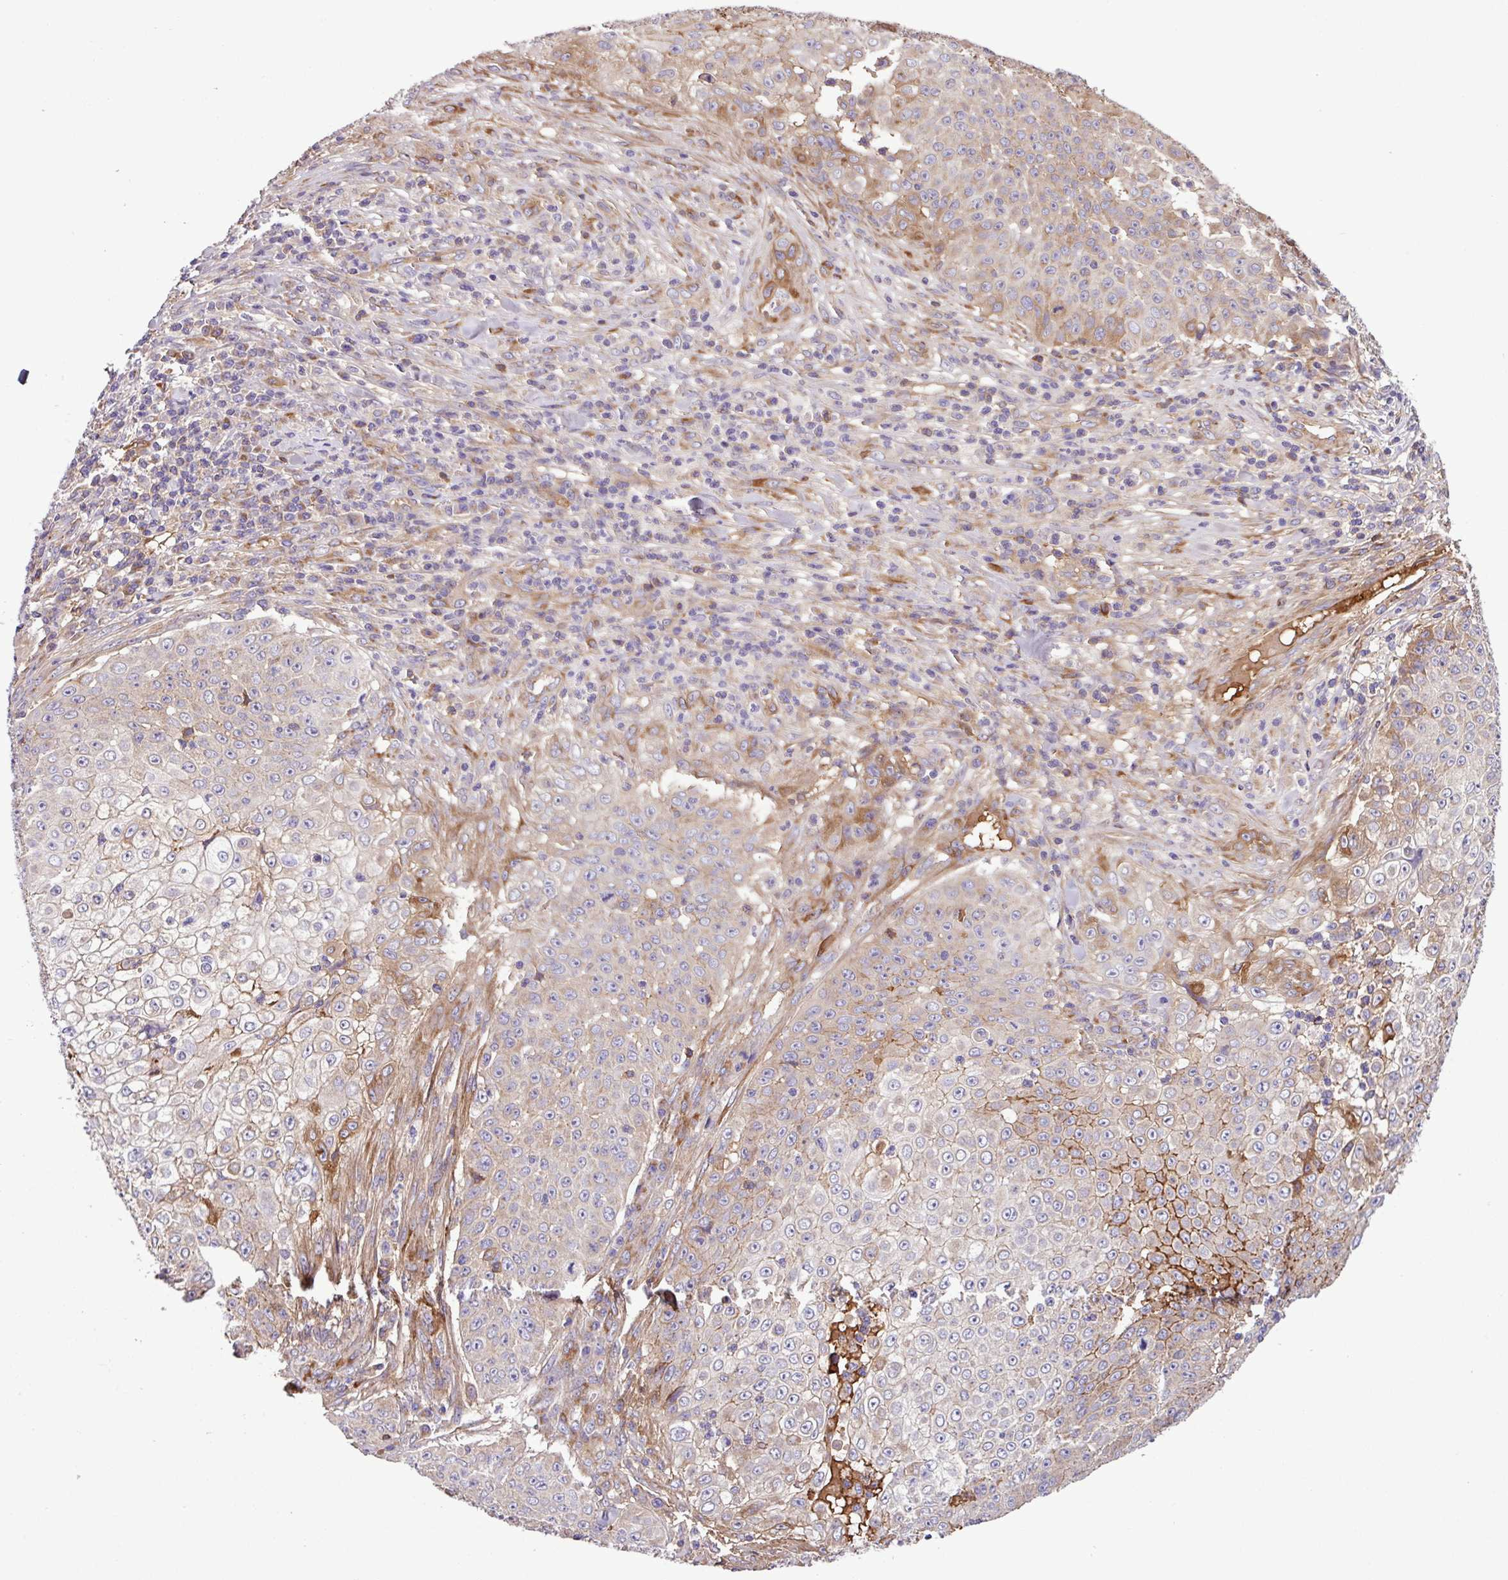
{"staining": {"intensity": "moderate", "quantity": "<25%", "location": "cytoplasmic/membranous"}, "tissue": "skin cancer", "cell_type": "Tumor cells", "image_type": "cancer", "snomed": [{"axis": "morphology", "description": "Squamous cell carcinoma, NOS"}, {"axis": "topography", "description": "Skin"}], "caption": "Human skin cancer (squamous cell carcinoma) stained for a protein (brown) shows moderate cytoplasmic/membranous positive positivity in approximately <25% of tumor cells.", "gene": "CWH43", "patient": {"sex": "male", "age": 24}}